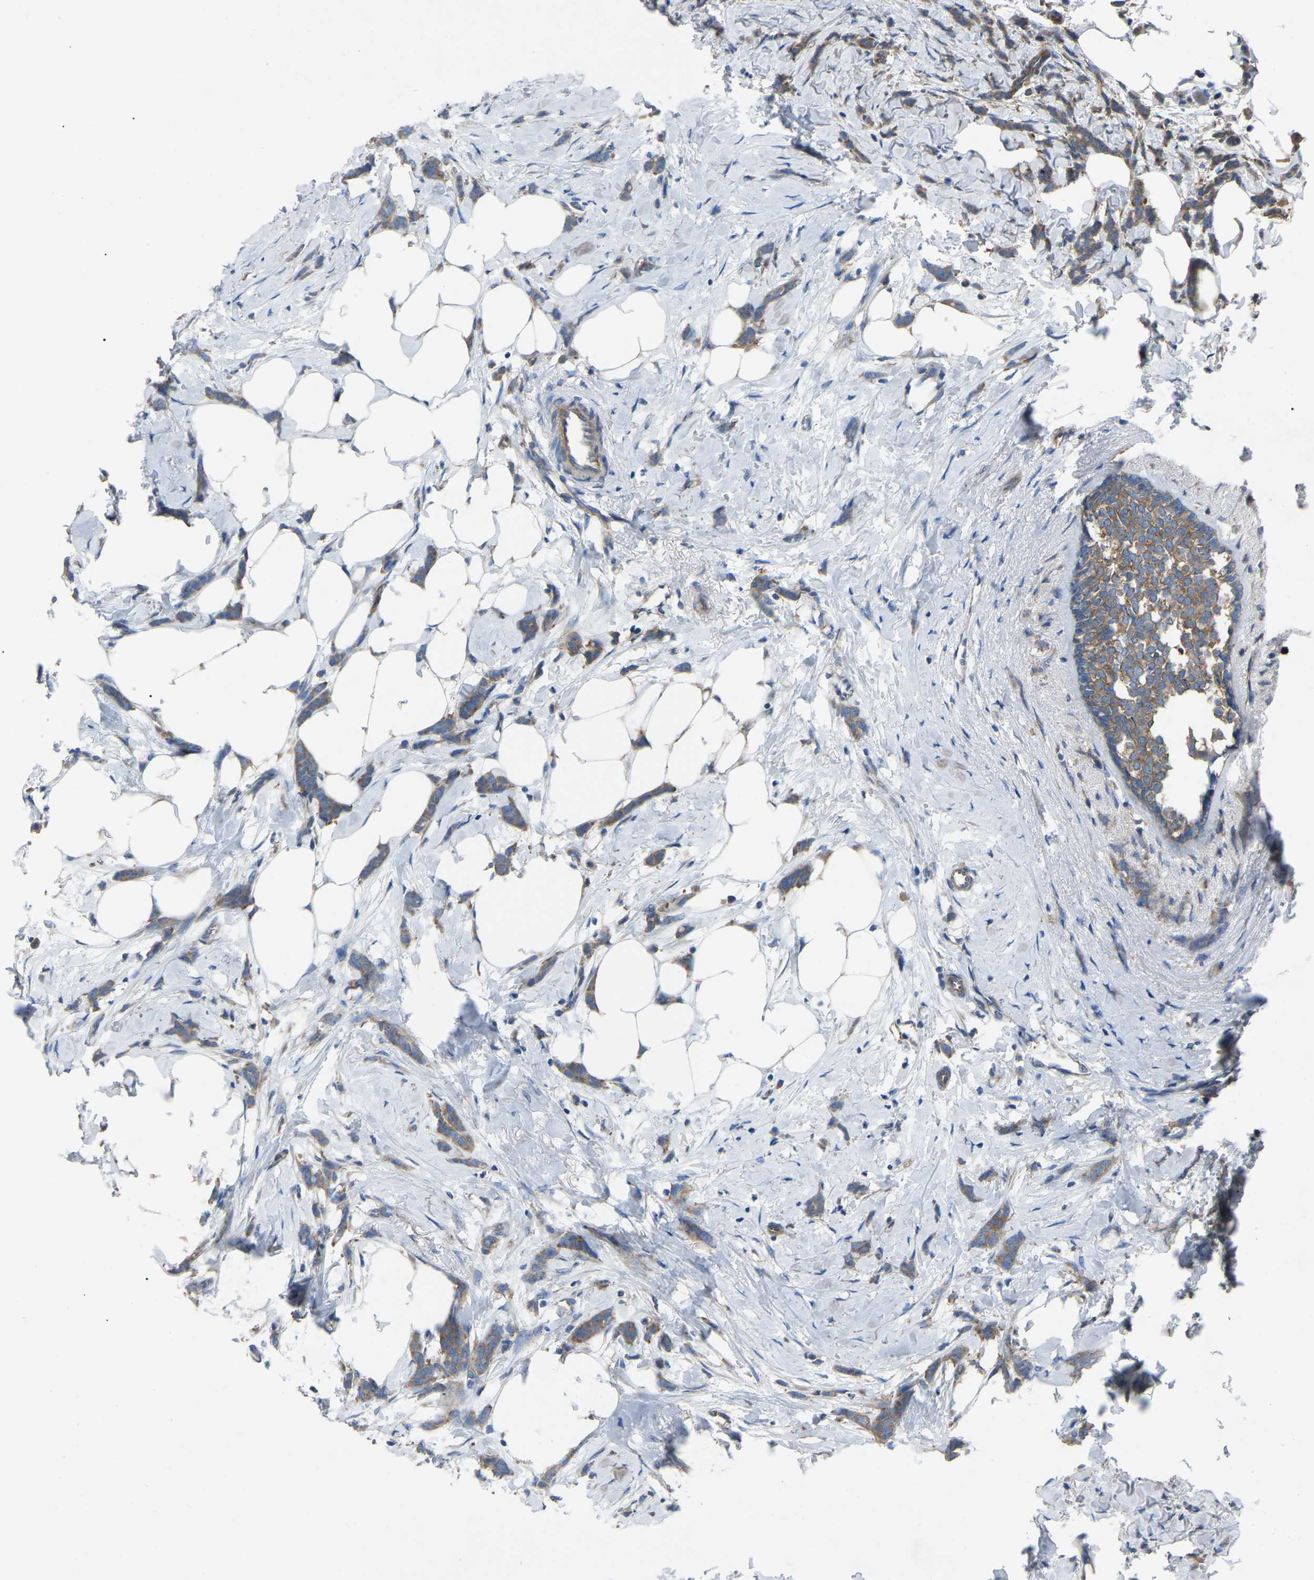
{"staining": {"intensity": "moderate", "quantity": ">75%", "location": "cytoplasmic/membranous"}, "tissue": "breast cancer", "cell_type": "Tumor cells", "image_type": "cancer", "snomed": [{"axis": "morphology", "description": "Lobular carcinoma, in situ"}, {"axis": "morphology", "description": "Lobular carcinoma"}, {"axis": "topography", "description": "Breast"}], "caption": "Lobular carcinoma (breast) stained with DAB IHC demonstrates medium levels of moderate cytoplasmic/membranous positivity in approximately >75% of tumor cells.", "gene": "AIMP1", "patient": {"sex": "female", "age": 41}}